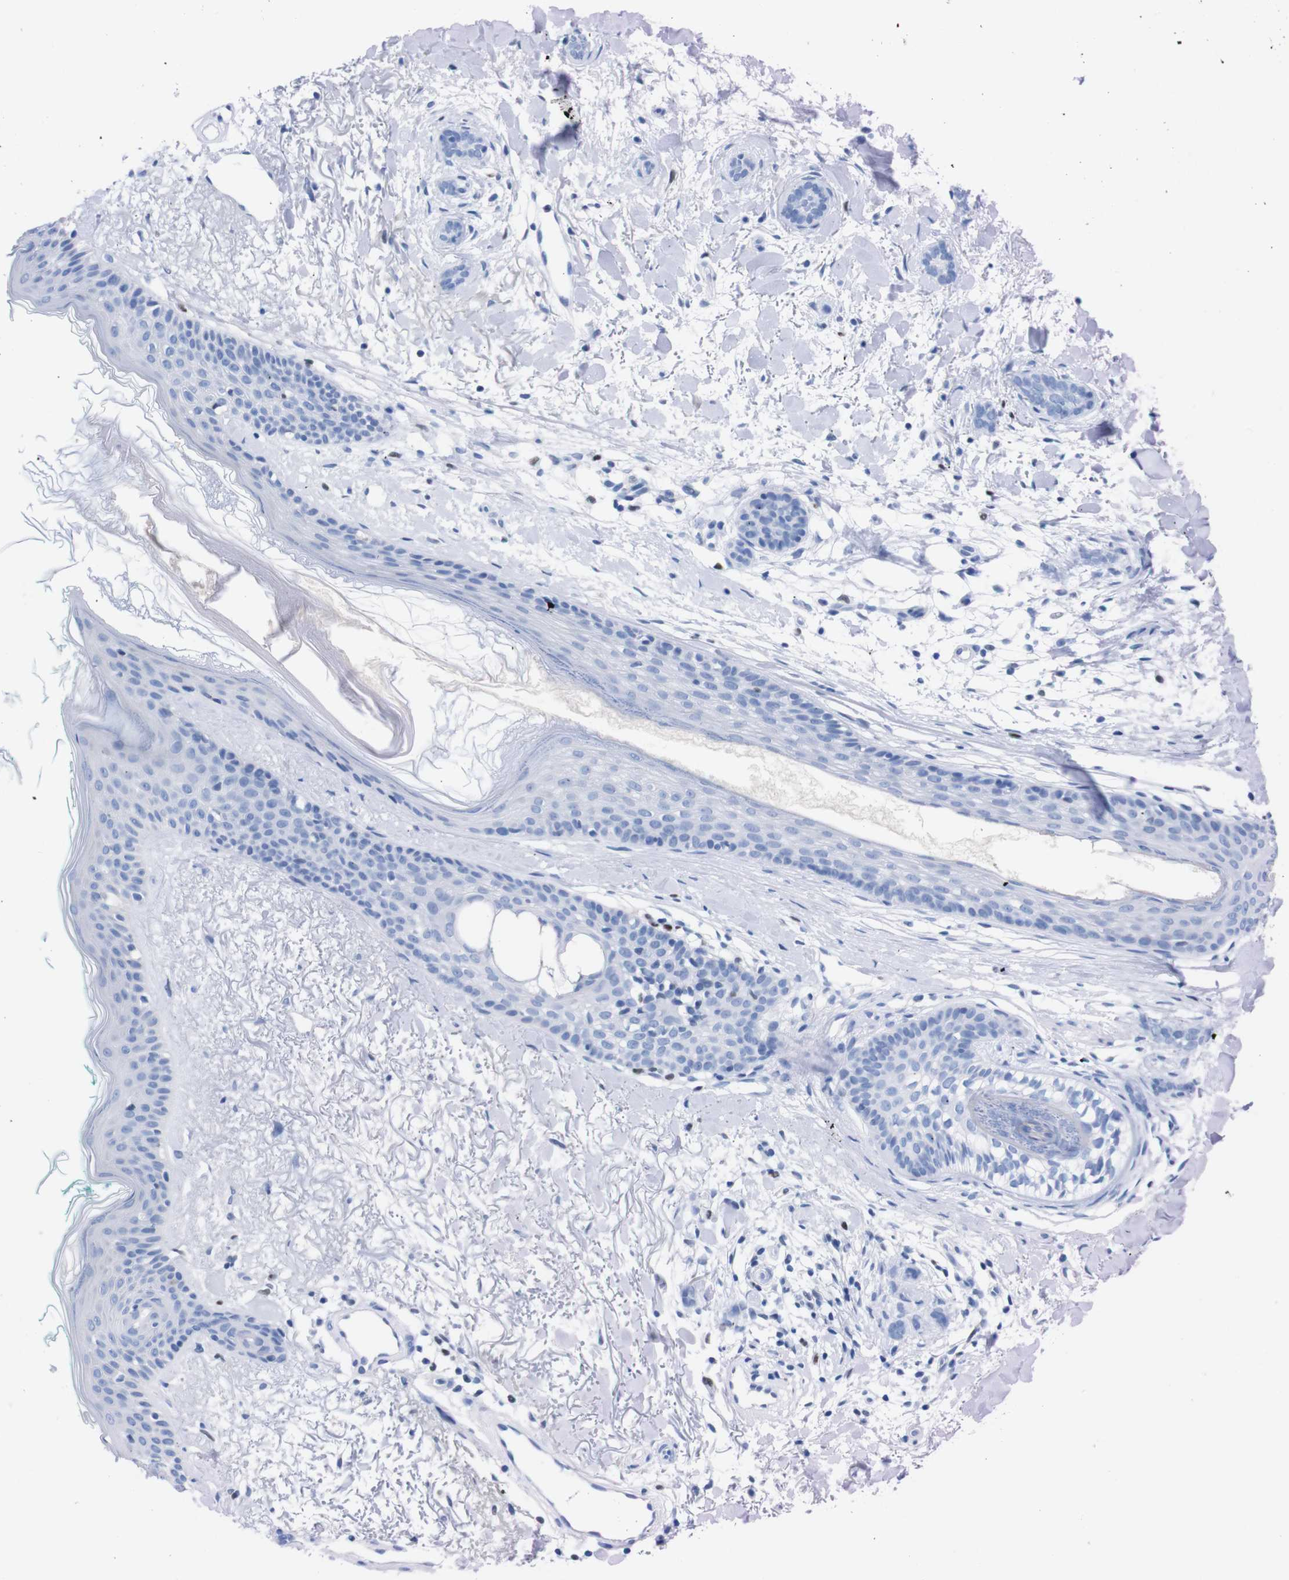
{"staining": {"intensity": "negative", "quantity": "none", "location": "none"}, "tissue": "skin cancer", "cell_type": "Tumor cells", "image_type": "cancer", "snomed": [{"axis": "morphology", "description": "Basal cell carcinoma"}, {"axis": "morphology", "description": "Adnexal tumor, benign"}, {"axis": "topography", "description": "Skin"}], "caption": "Immunohistochemical staining of basal cell carcinoma (skin) displays no significant staining in tumor cells.", "gene": "P2RY12", "patient": {"sex": "female", "age": 42}}